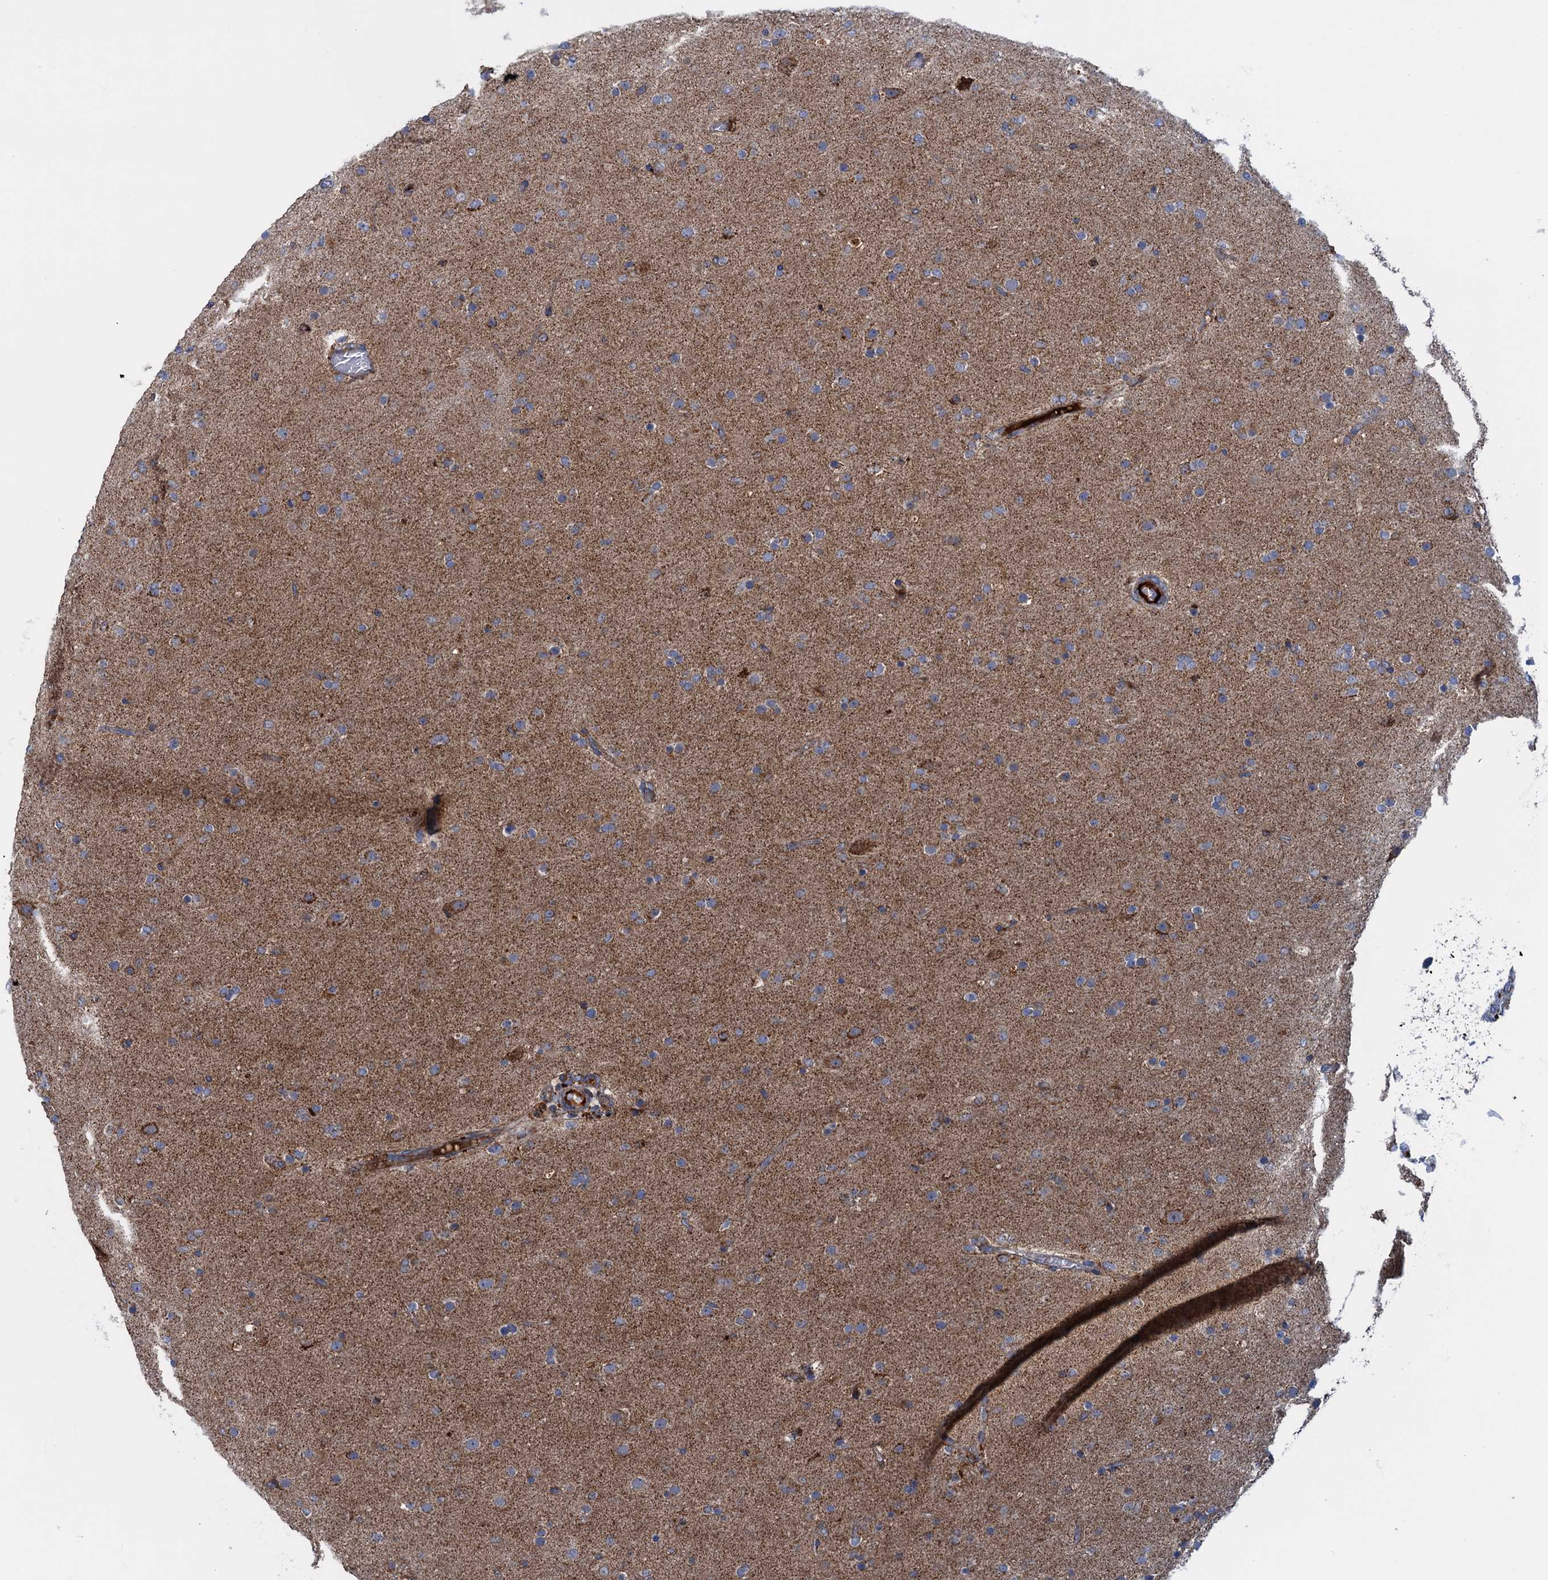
{"staining": {"intensity": "moderate", "quantity": "<25%", "location": "cytoplasmic/membranous"}, "tissue": "glioma", "cell_type": "Tumor cells", "image_type": "cancer", "snomed": [{"axis": "morphology", "description": "Glioma, malignant, Low grade"}, {"axis": "topography", "description": "Brain"}], "caption": "The micrograph demonstrates staining of glioma, revealing moderate cytoplasmic/membranous protein positivity (brown color) within tumor cells. (DAB IHC with brightfield microscopy, high magnification).", "gene": "GTPBP3", "patient": {"sex": "male", "age": 65}}